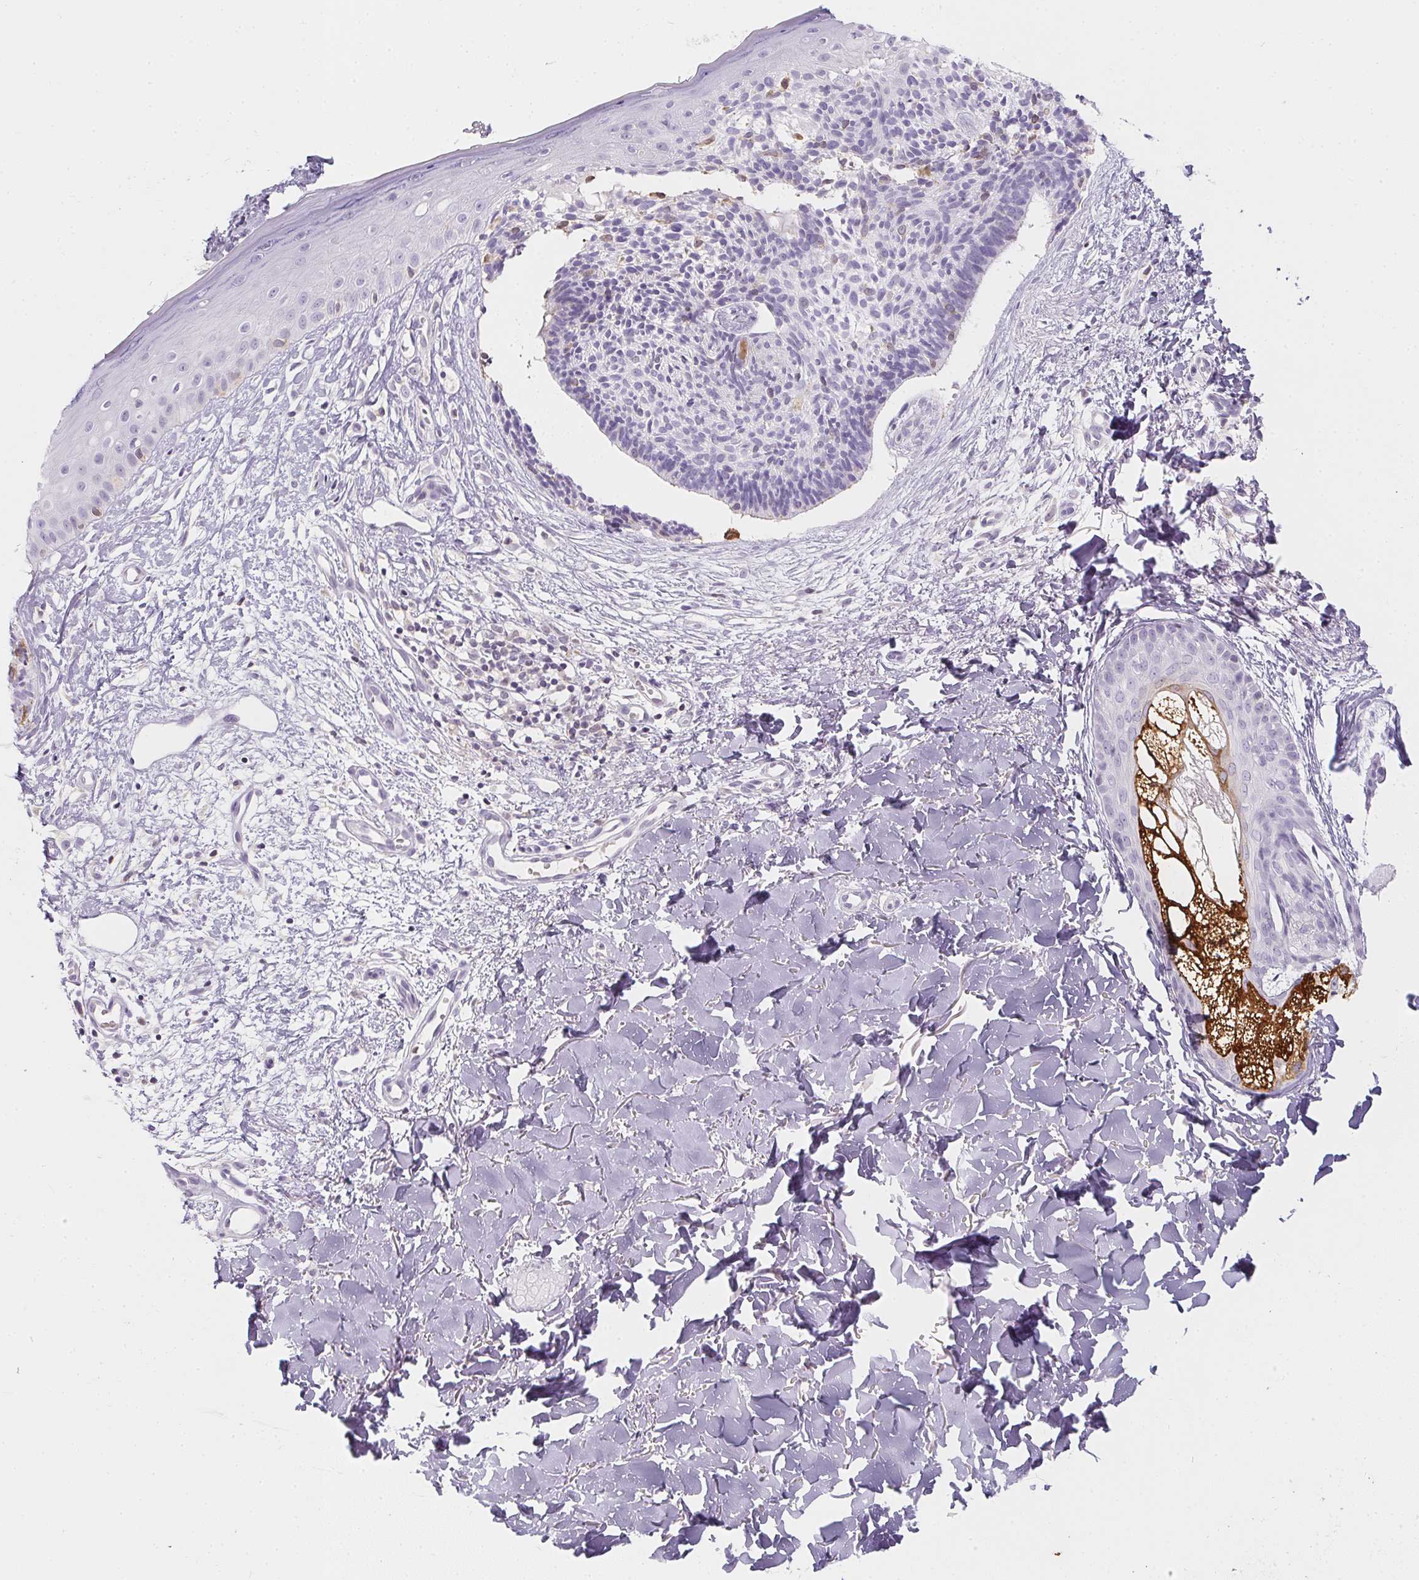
{"staining": {"intensity": "negative", "quantity": "none", "location": "none"}, "tissue": "skin cancer", "cell_type": "Tumor cells", "image_type": "cancer", "snomed": [{"axis": "morphology", "description": "Basal cell carcinoma"}, {"axis": "topography", "description": "Skin"}], "caption": "The micrograph shows no significant positivity in tumor cells of skin cancer (basal cell carcinoma).", "gene": "SOAT1", "patient": {"sex": "male", "age": 51}}